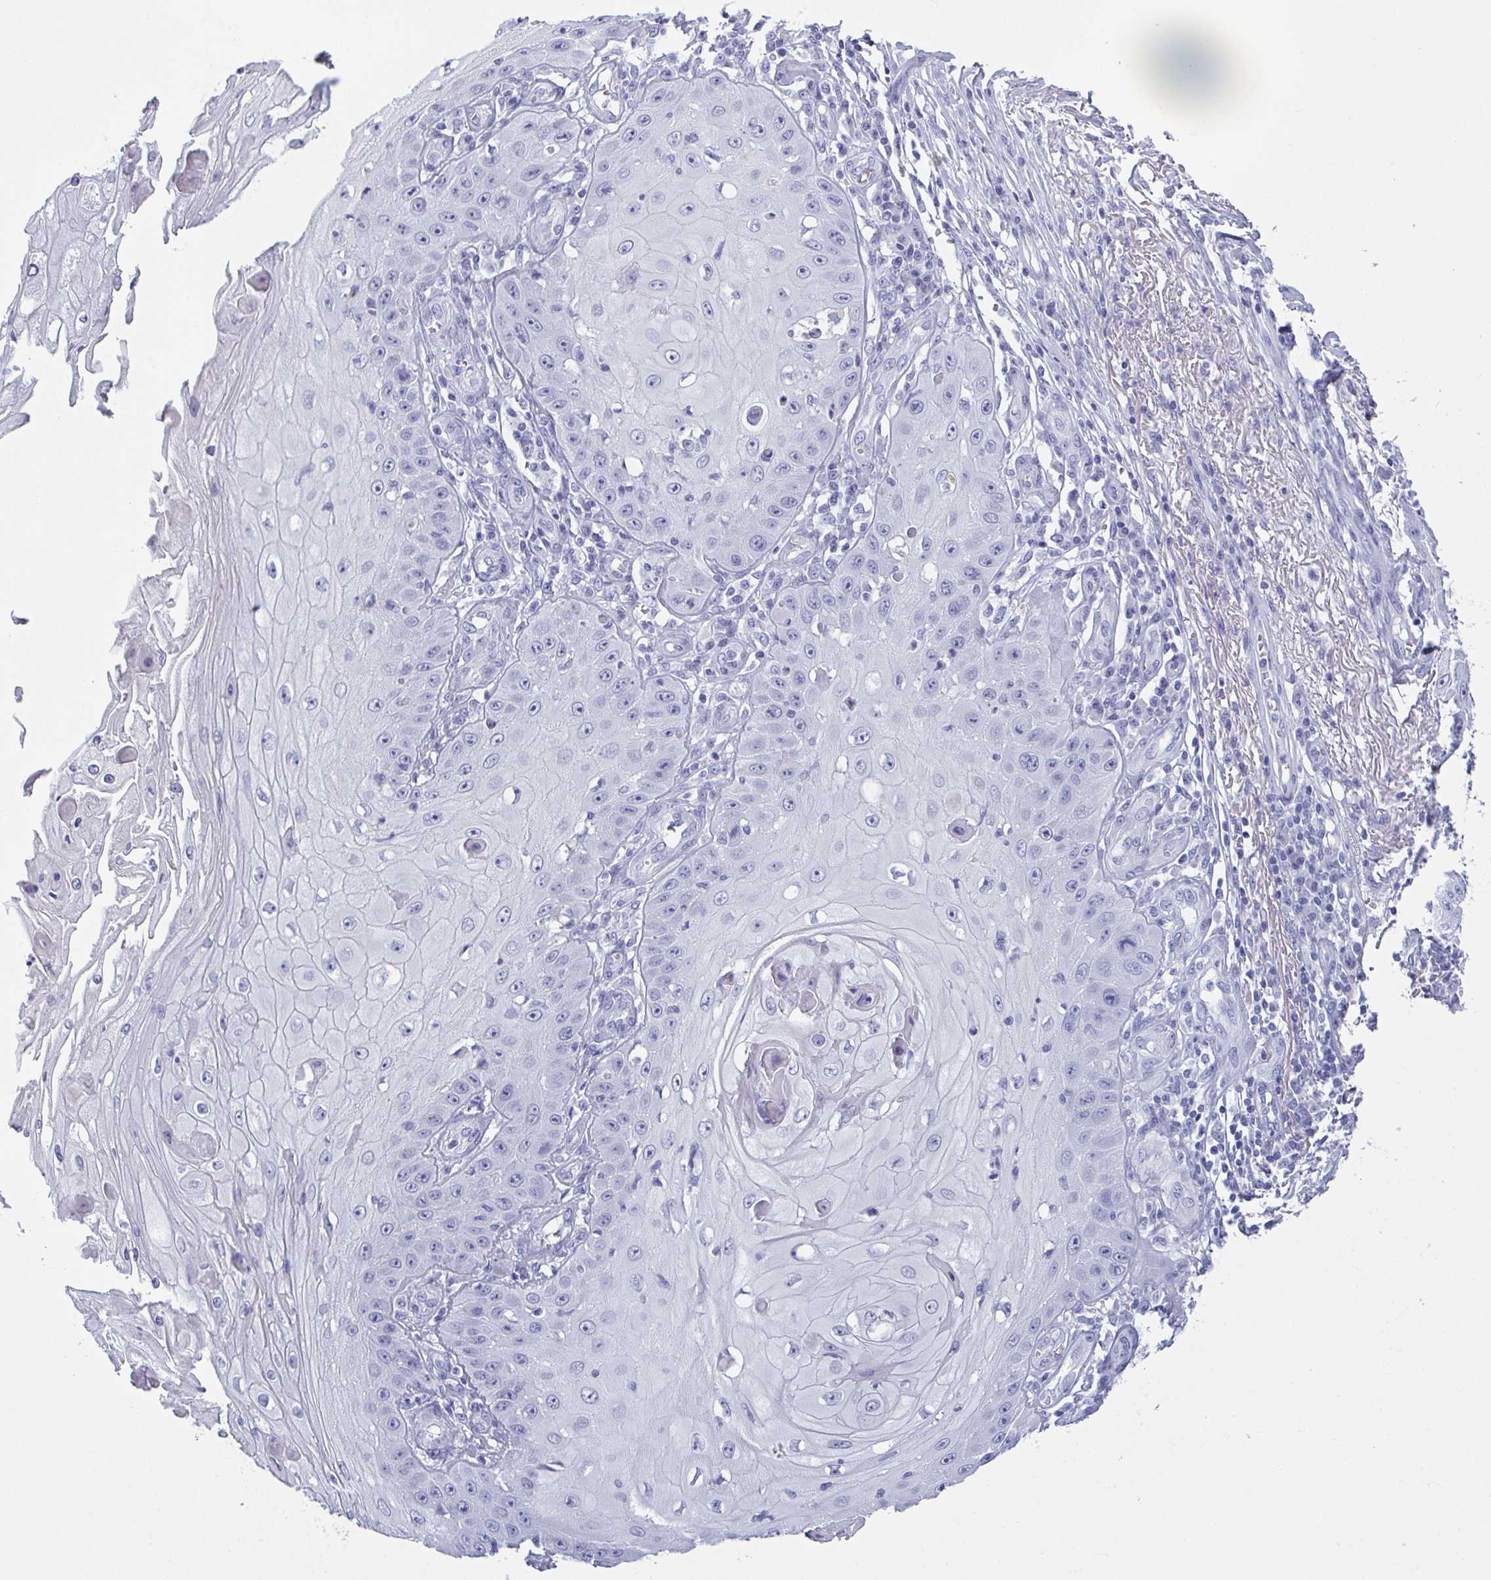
{"staining": {"intensity": "negative", "quantity": "none", "location": "none"}, "tissue": "skin cancer", "cell_type": "Tumor cells", "image_type": "cancer", "snomed": [{"axis": "morphology", "description": "Squamous cell carcinoma, NOS"}, {"axis": "topography", "description": "Skin"}], "caption": "This is a photomicrograph of immunohistochemistry staining of skin squamous cell carcinoma, which shows no expression in tumor cells. Nuclei are stained in blue.", "gene": "SLC36A2", "patient": {"sex": "male", "age": 70}}